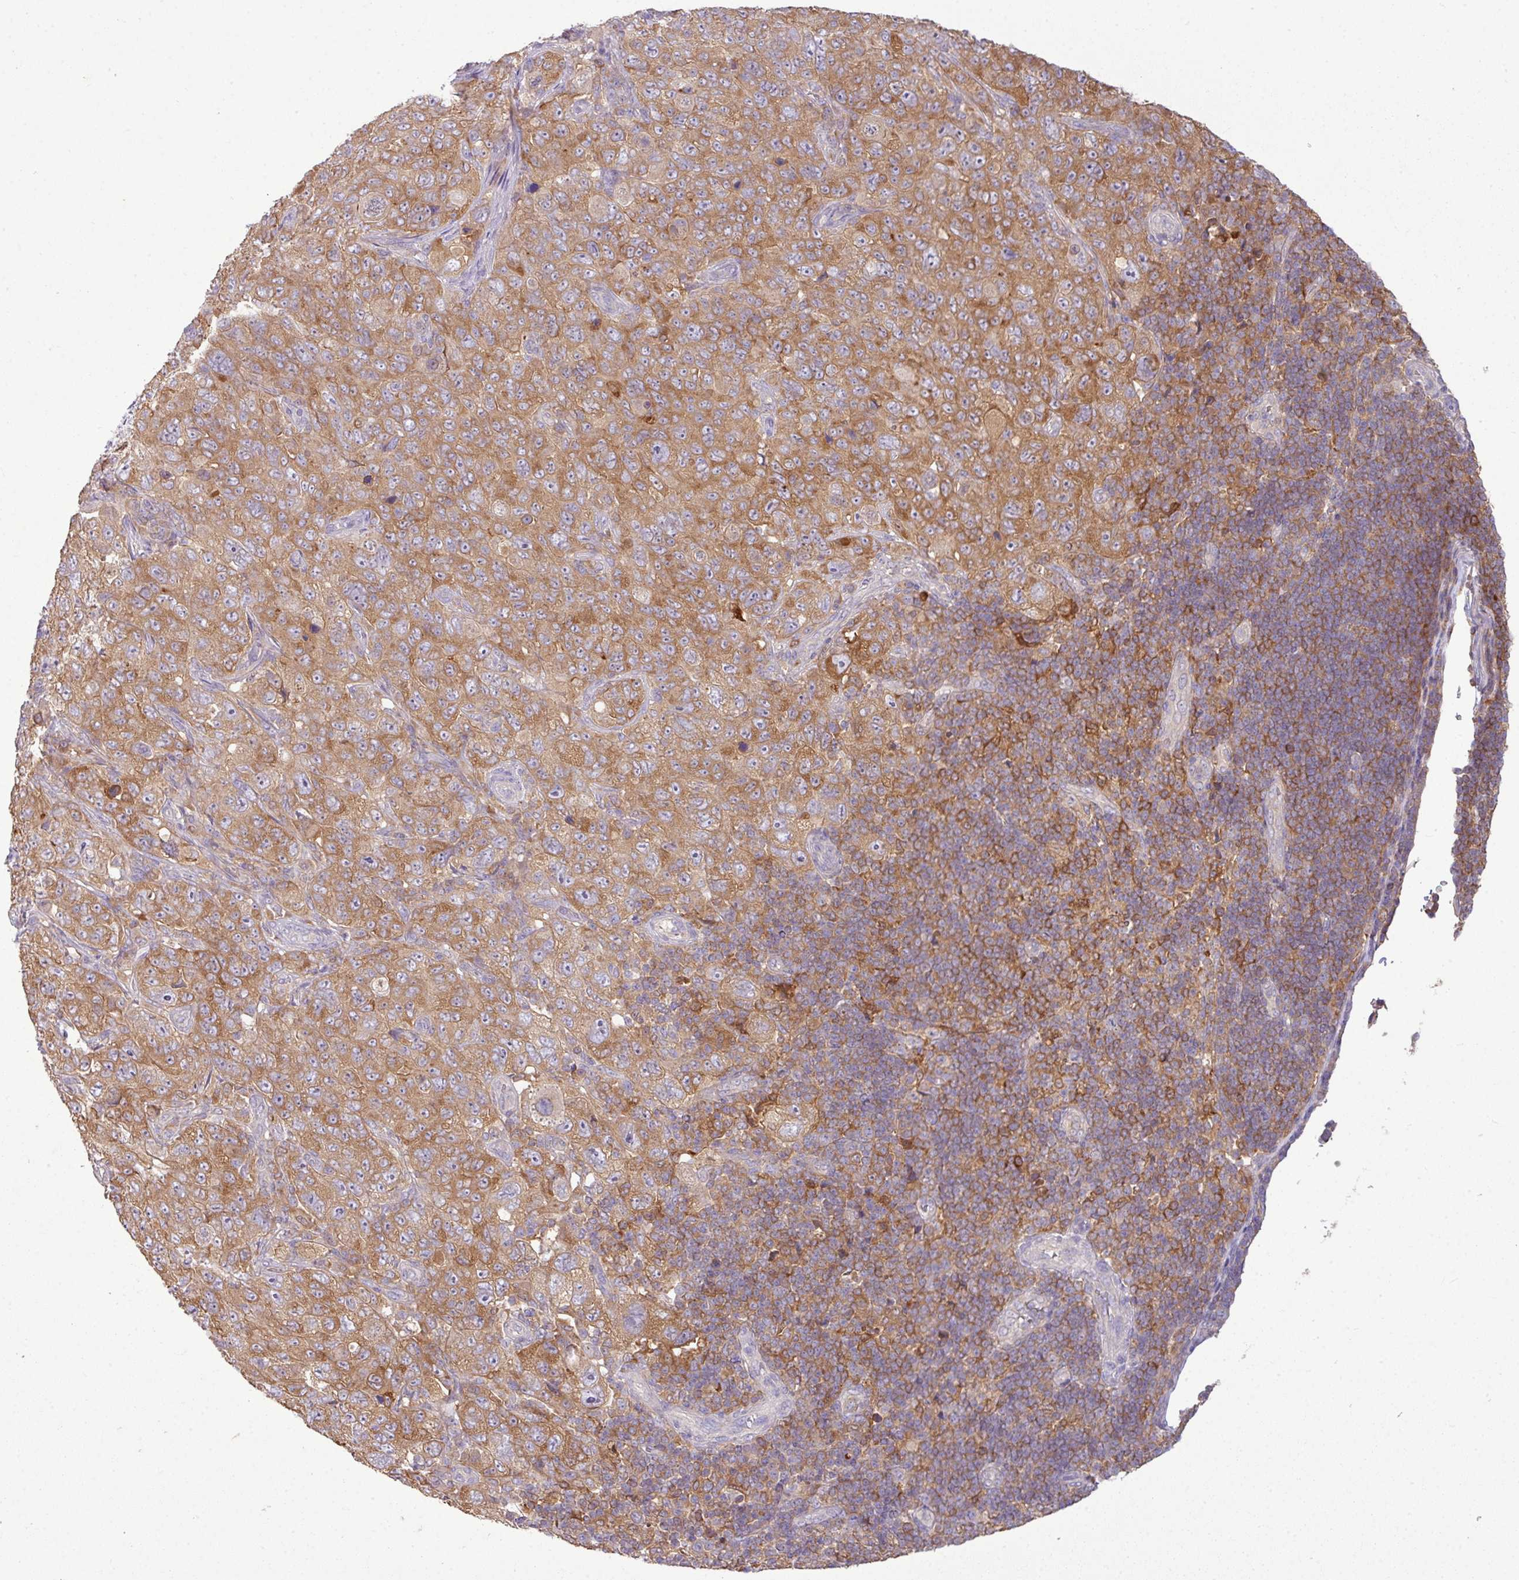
{"staining": {"intensity": "moderate", "quantity": ">75%", "location": "cytoplasmic/membranous"}, "tissue": "pancreatic cancer", "cell_type": "Tumor cells", "image_type": "cancer", "snomed": [{"axis": "morphology", "description": "Adenocarcinoma, NOS"}, {"axis": "topography", "description": "Pancreas"}], "caption": "Immunohistochemical staining of pancreatic cancer exhibits medium levels of moderate cytoplasmic/membranous protein expression in approximately >75% of tumor cells.", "gene": "STAT5A", "patient": {"sex": "male", "age": 68}}